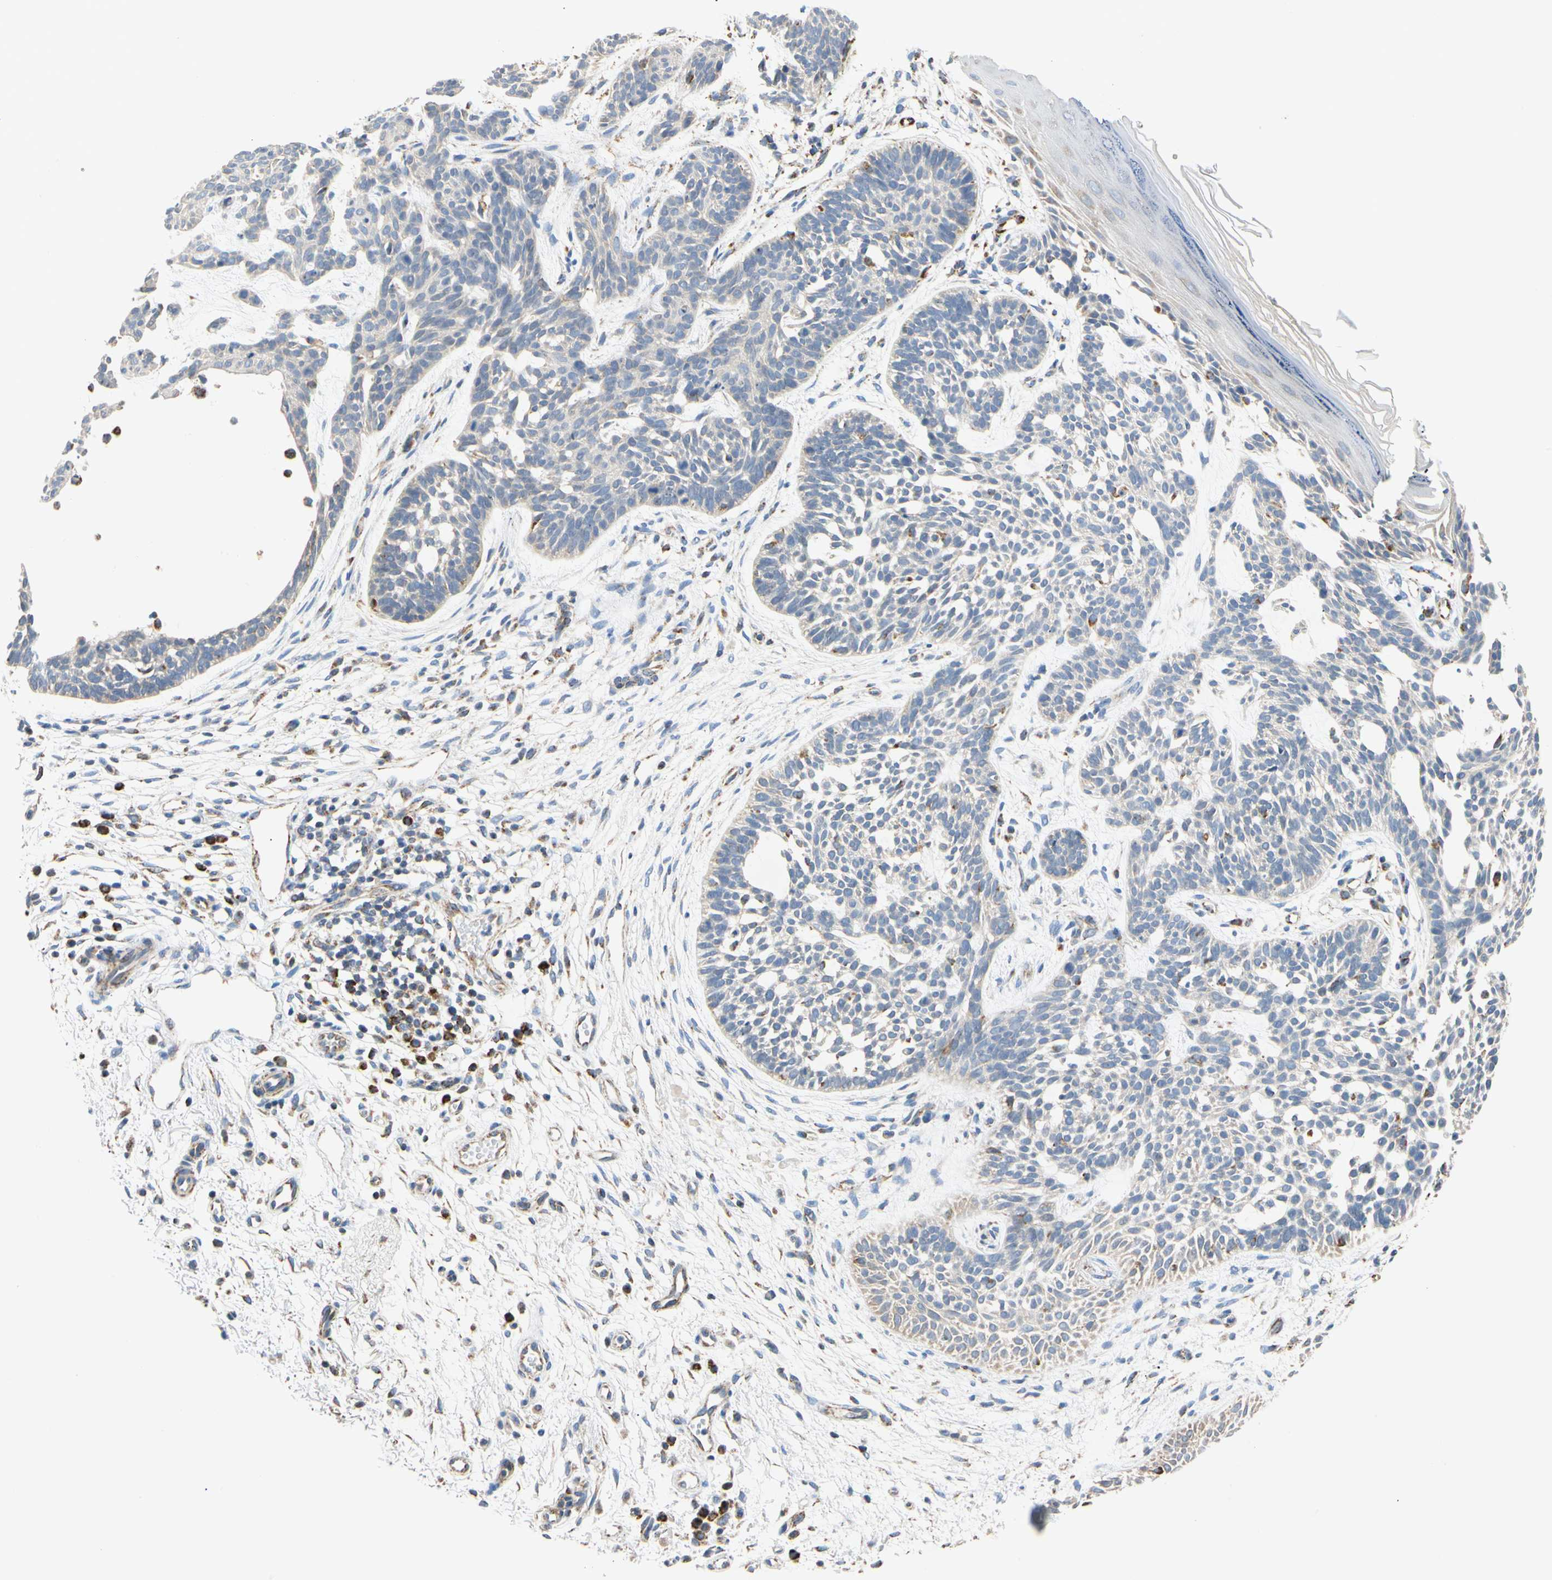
{"staining": {"intensity": "weak", "quantity": "<25%", "location": "cytoplasmic/membranous"}, "tissue": "skin cancer", "cell_type": "Tumor cells", "image_type": "cancer", "snomed": [{"axis": "morphology", "description": "Normal tissue, NOS"}, {"axis": "morphology", "description": "Basal cell carcinoma"}, {"axis": "topography", "description": "Skin"}], "caption": "A micrograph of skin cancer (basal cell carcinoma) stained for a protein displays no brown staining in tumor cells.", "gene": "ACAT1", "patient": {"sex": "female", "age": 69}}